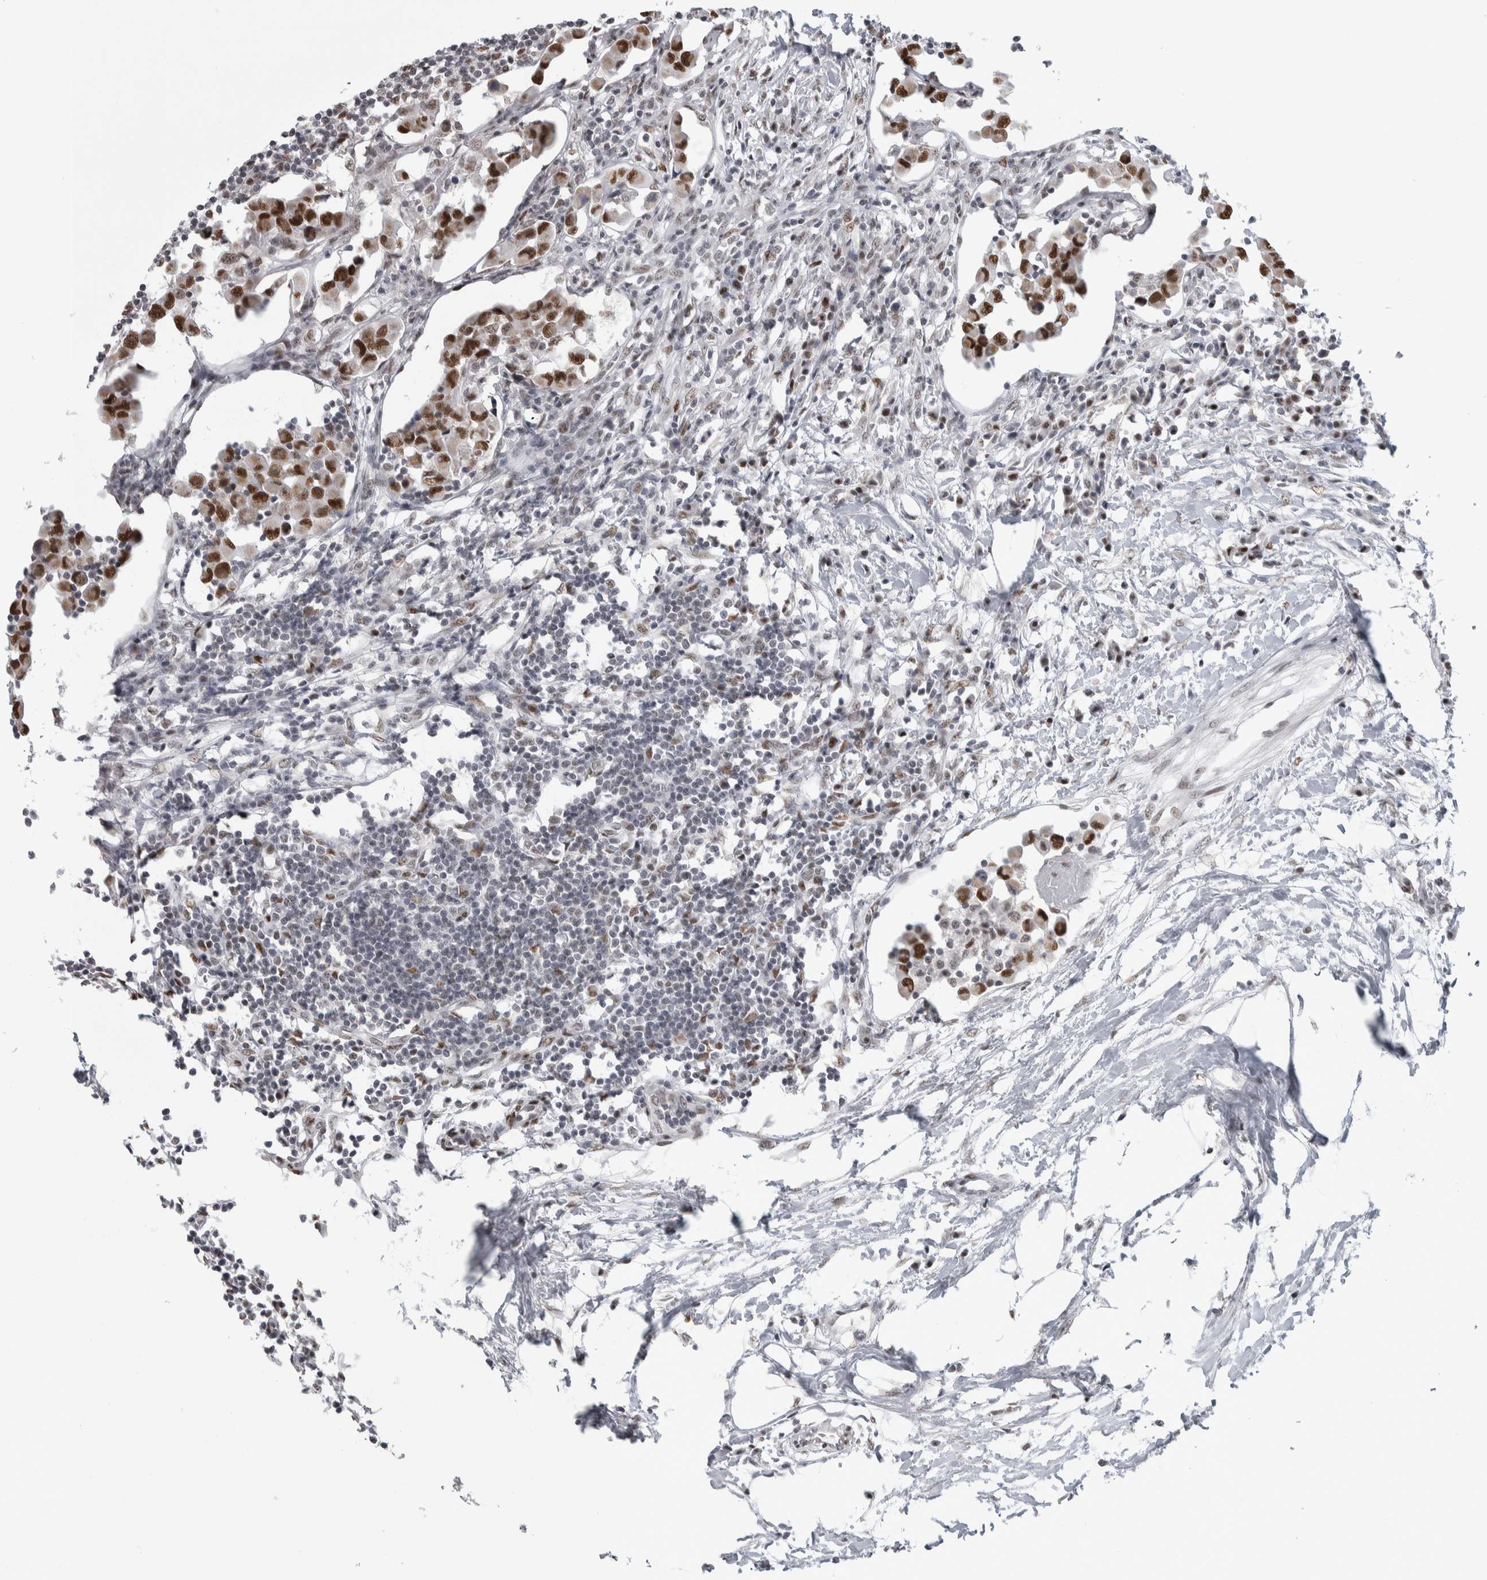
{"staining": {"intensity": "moderate", "quantity": "25%-75%", "location": "nuclear"}, "tissue": "lymph node", "cell_type": "Germinal center cells", "image_type": "normal", "snomed": [{"axis": "morphology", "description": "Normal tissue, NOS"}, {"axis": "morphology", "description": "Malignant melanoma, Metastatic site"}, {"axis": "topography", "description": "Lymph node"}], "caption": "An image of lymph node stained for a protein displays moderate nuclear brown staining in germinal center cells. (IHC, brightfield microscopy, high magnification).", "gene": "HEXIM2", "patient": {"sex": "male", "age": 41}}